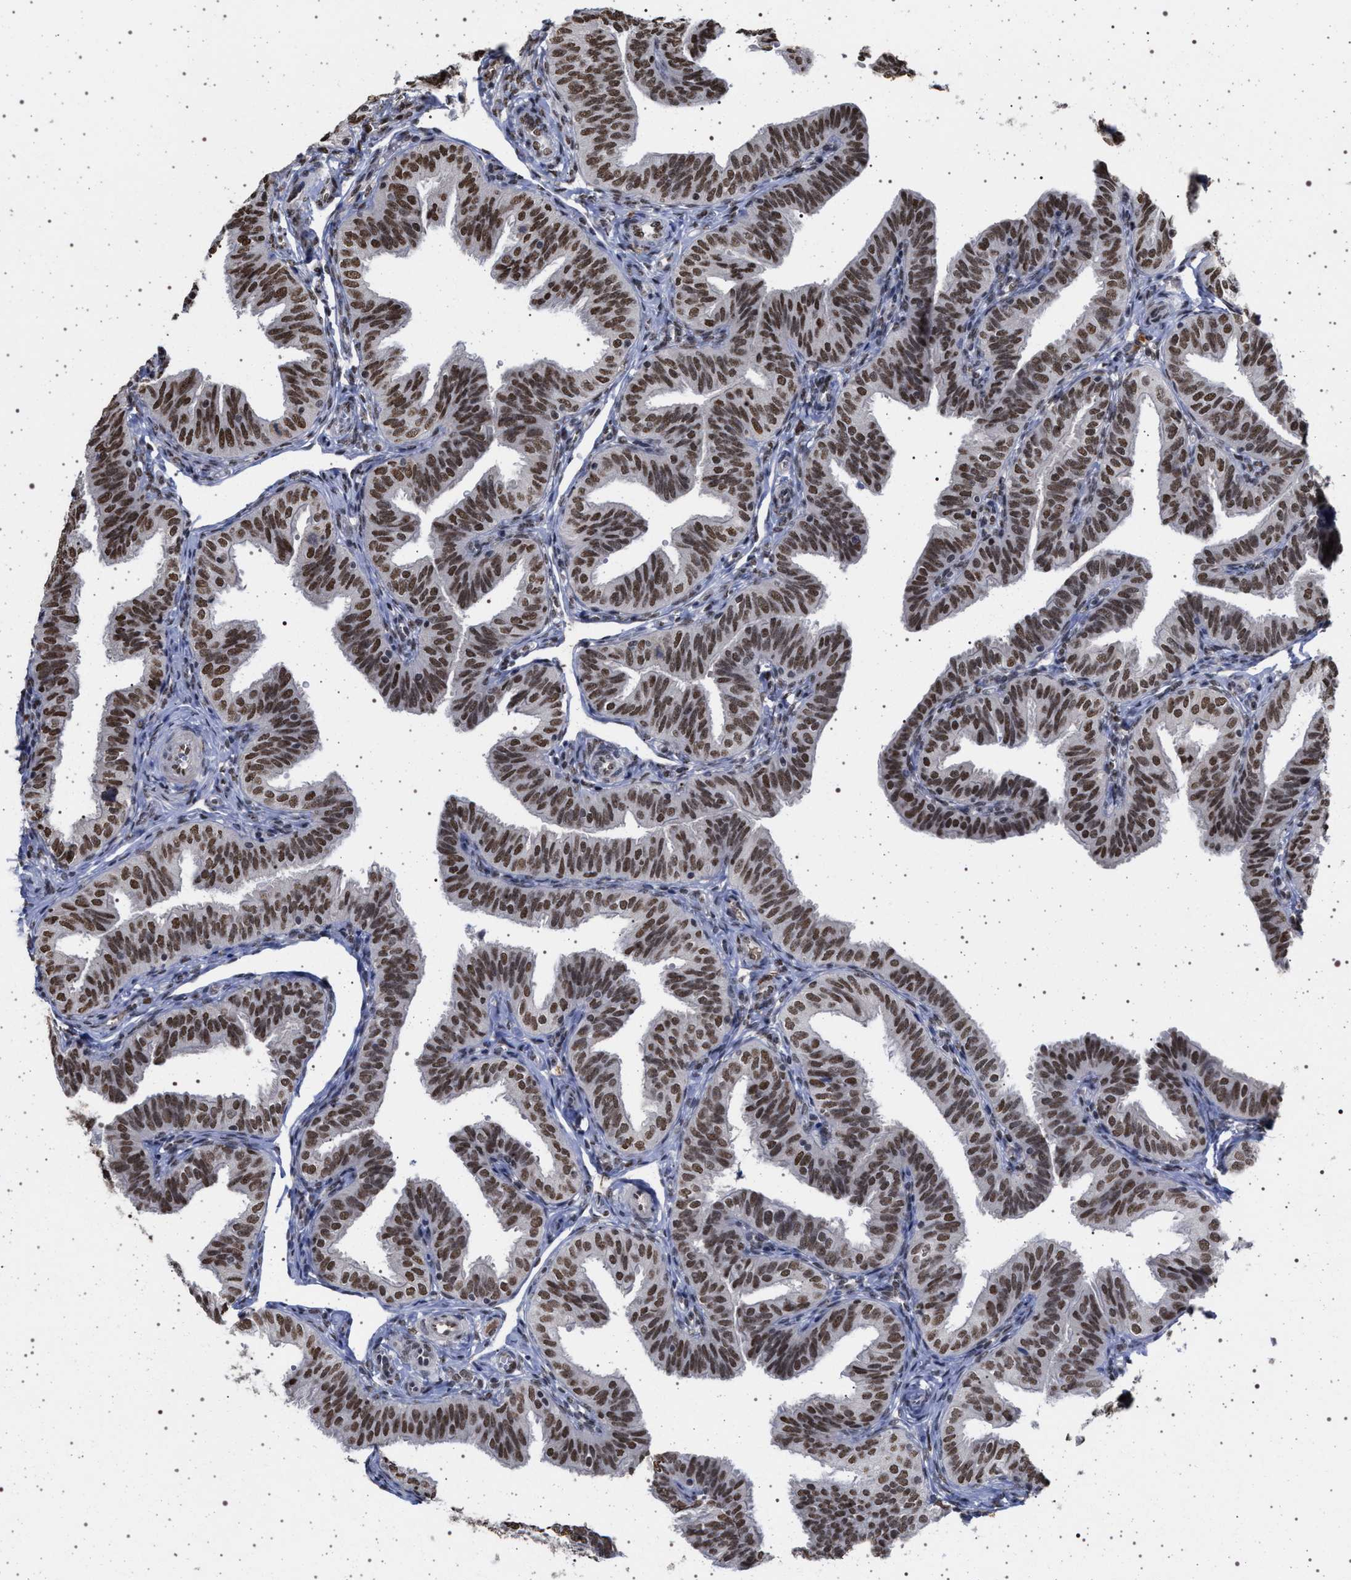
{"staining": {"intensity": "strong", "quantity": ">75%", "location": "nuclear"}, "tissue": "fallopian tube", "cell_type": "Glandular cells", "image_type": "normal", "snomed": [{"axis": "morphology", "description": "Normal tissue, NOS"}, {"axis": "topography", "description": "Fallopian tube"}], "caption": "Approximately >75% of glandular cells in normal fallopian tube display strong nuclear protein positivity as visualized by brown immunohistochemical staining.", "gene": "PHF12", "patient": {"sex": "female", "age": 35}}